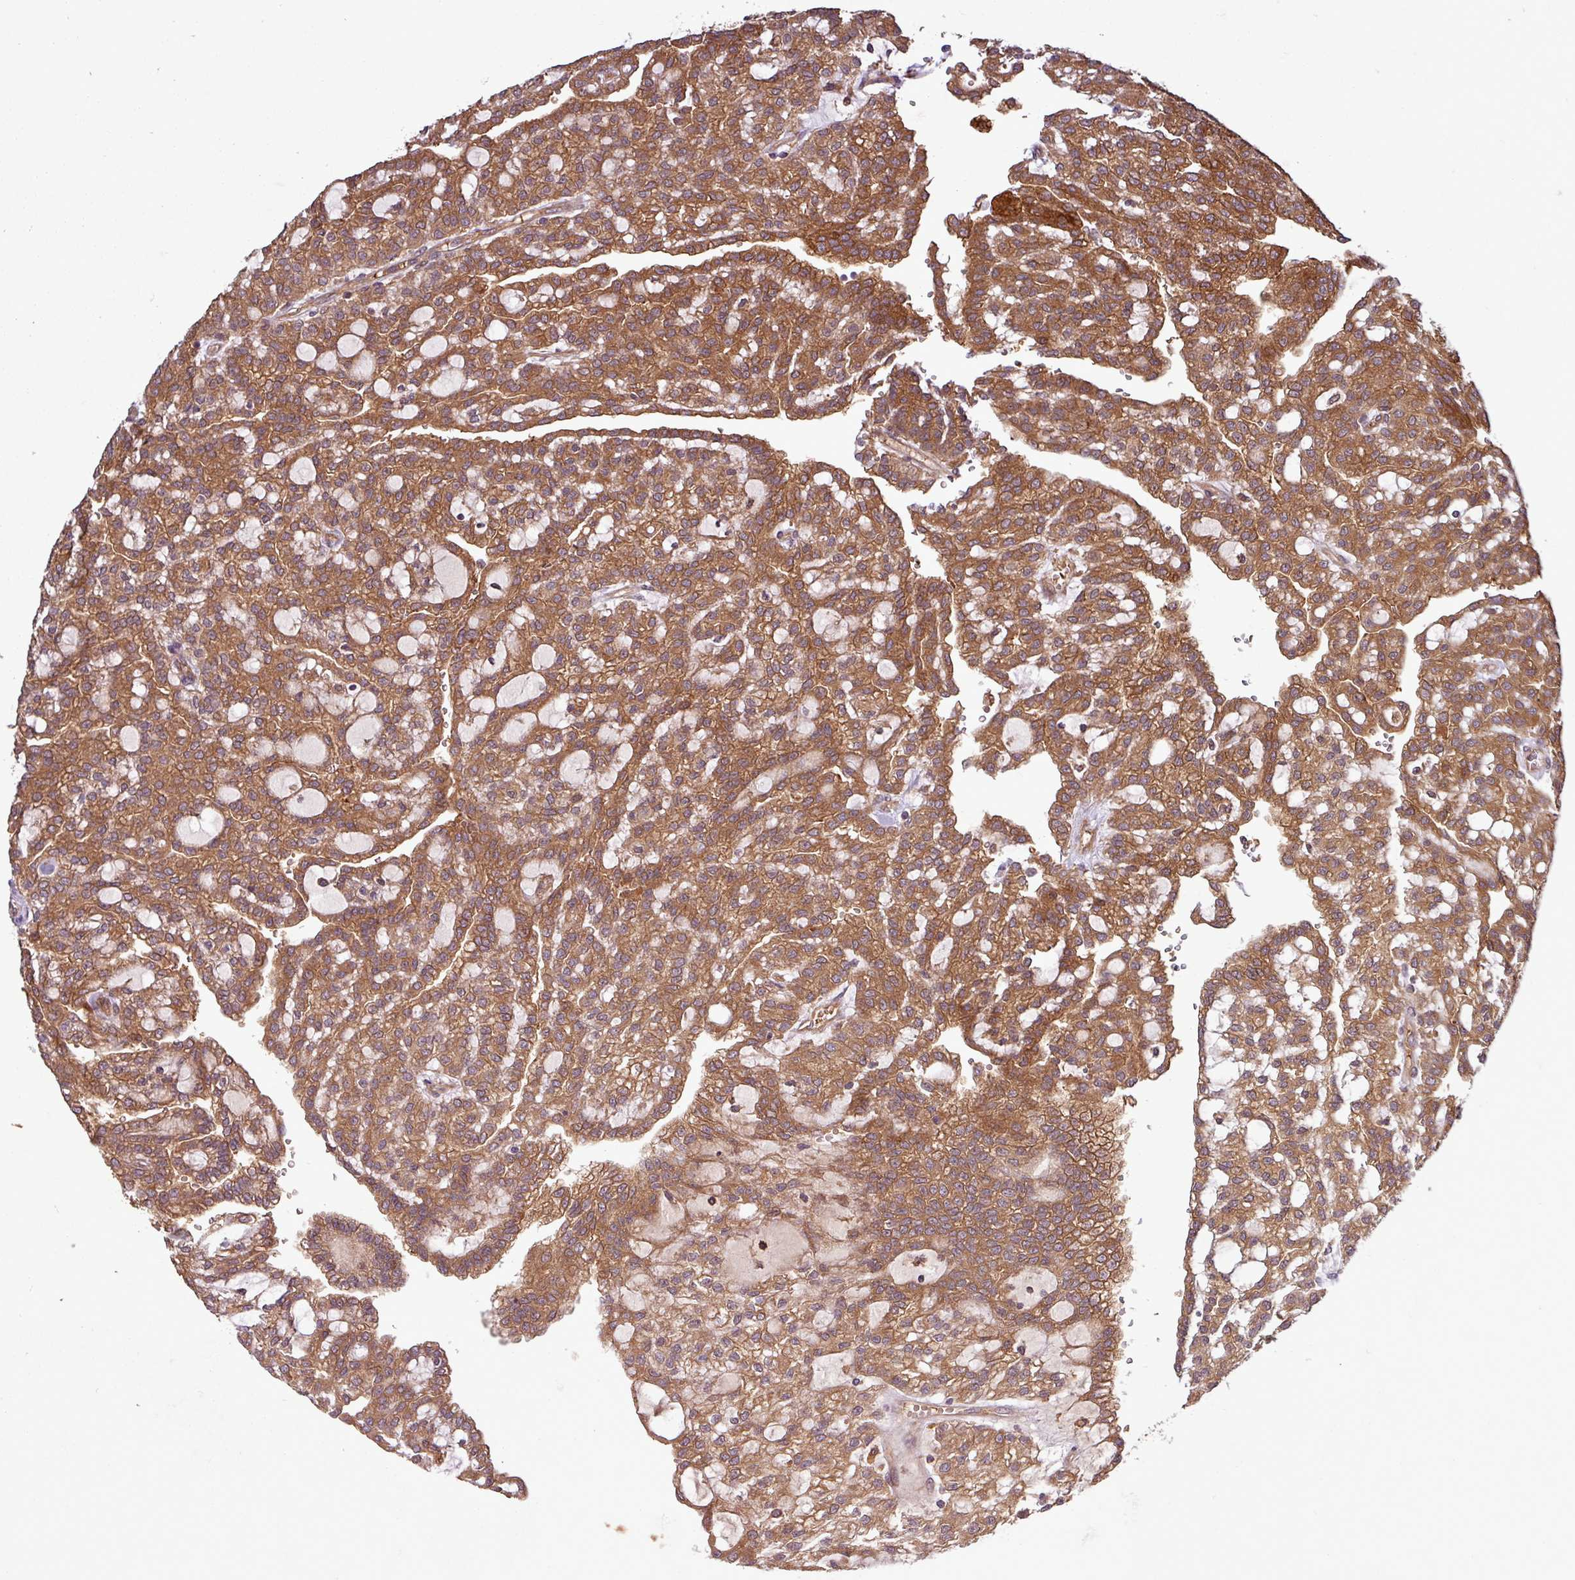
{"staining": {"intensity": "strong", "quantity": ">75%", "location": "cytoplasmic/membranous"}, "tissue": "renal cancer", "cell_type": "Tumor cells", "image_type": "cancer", "snomed": [{"axis": "morphology", "description": "Adenocarcinoma, NOS"}, {"axis": "topography", "description": "Kidney"}], "caption": "The photomicrograph displays a brown stain indicating the presence of a protein in the cytoplasmic/membranous of tumor cells in renal cancer. The staining was performed using DAB (3,3'-diaminobenzidine), with brown indicating positive protein expression. Nuclei are stained blue with hematoxylin.", "gene": "SIRPB2", "patient": {"sex": "male", "age": 63}}